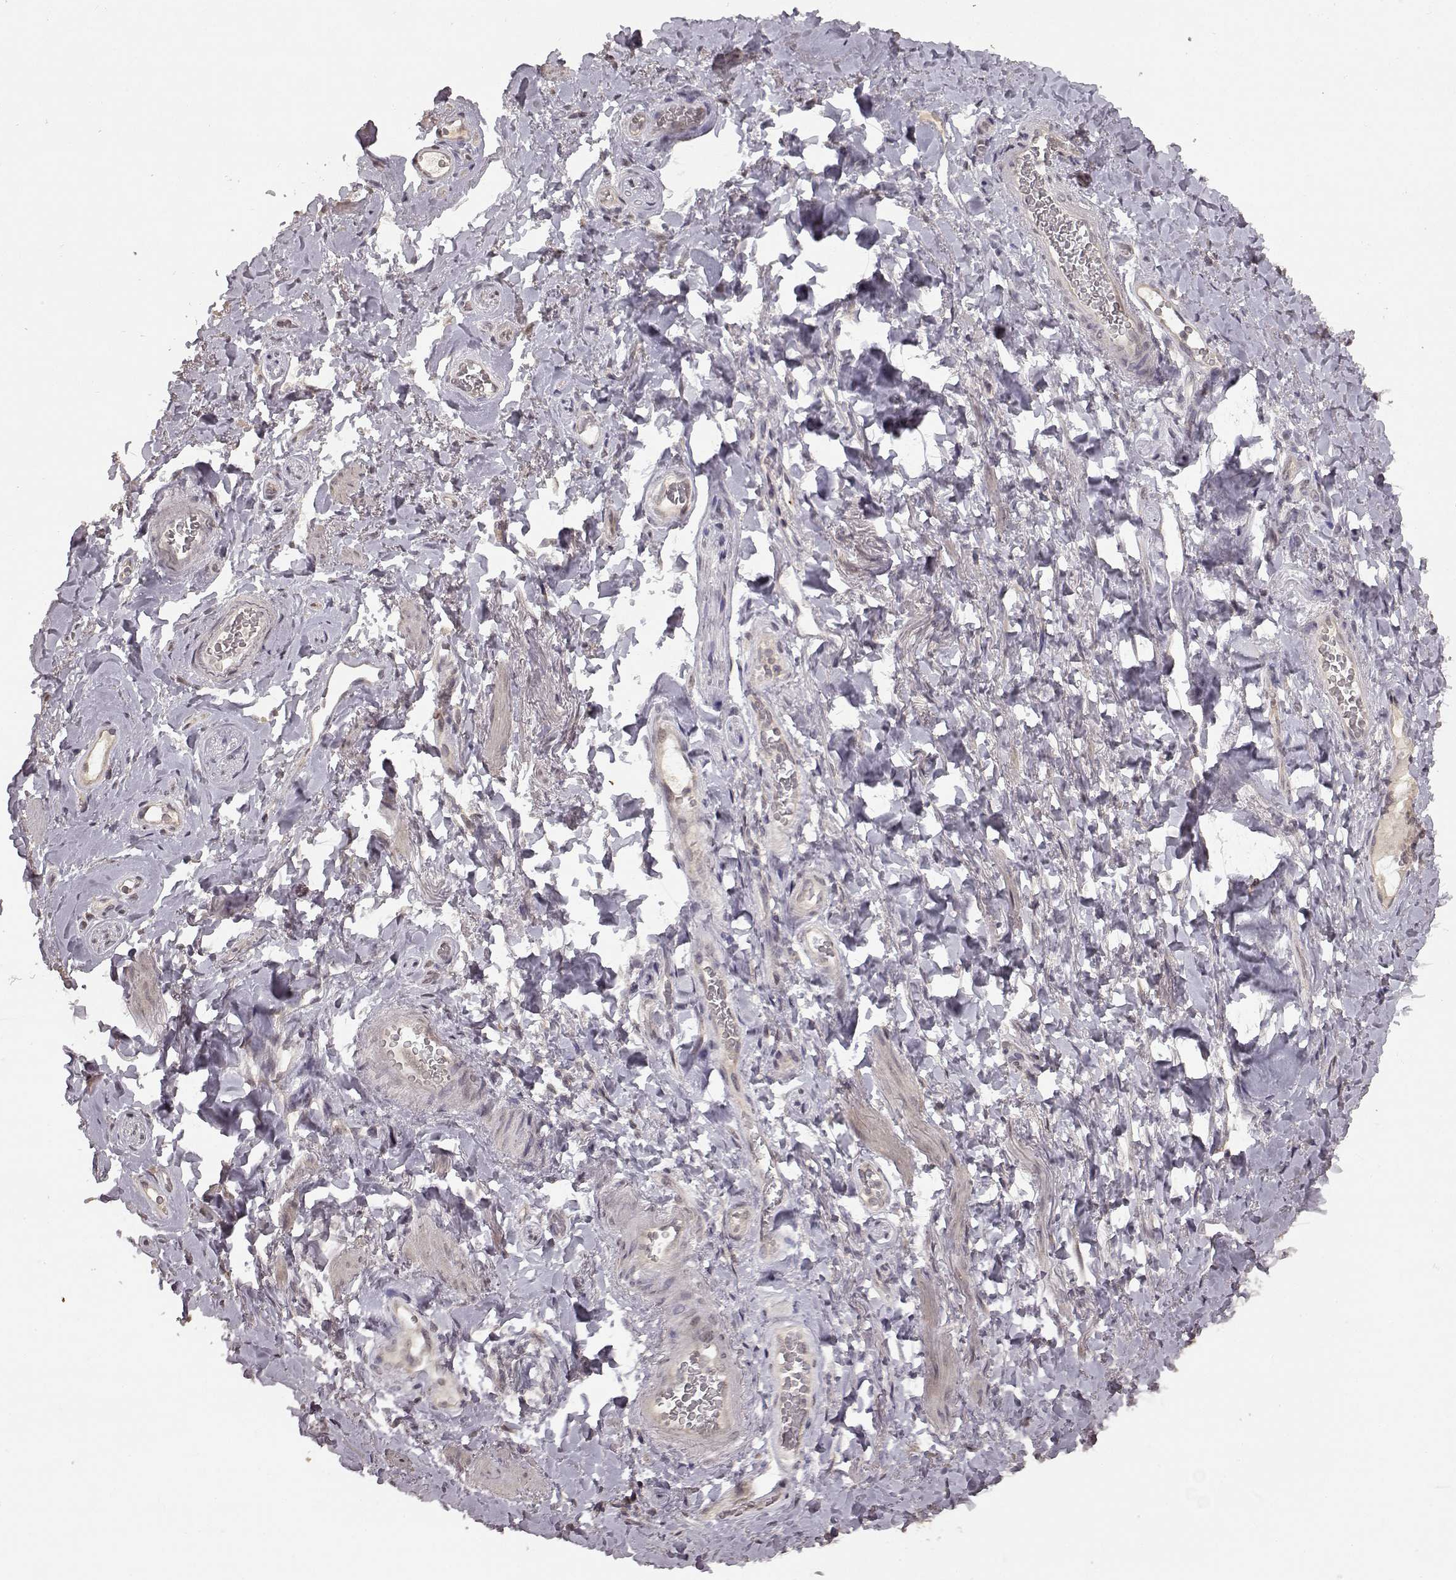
{"staining": {"intensity": "negative", "quantity": "none", "location": "none"}, "tissue": "adipose tissue", "cell_type": "Adipocytes", "image_type": "normal", "snomed": [{"axis": "morphology", "description": "Normal tissue, NOS"}, {"axis": "topography", "description": "Anal"}, {"axis": "topography", "description": "Peripheral nerve tissue"}], "caption": "DAB (3,3'-diaminobenzidine) immunohistochemical staining of benign adipose tissue shows no significant expression in adipocytes.", "gene": "NTRK2", "patient": {"sex": "male", "age": 53}}